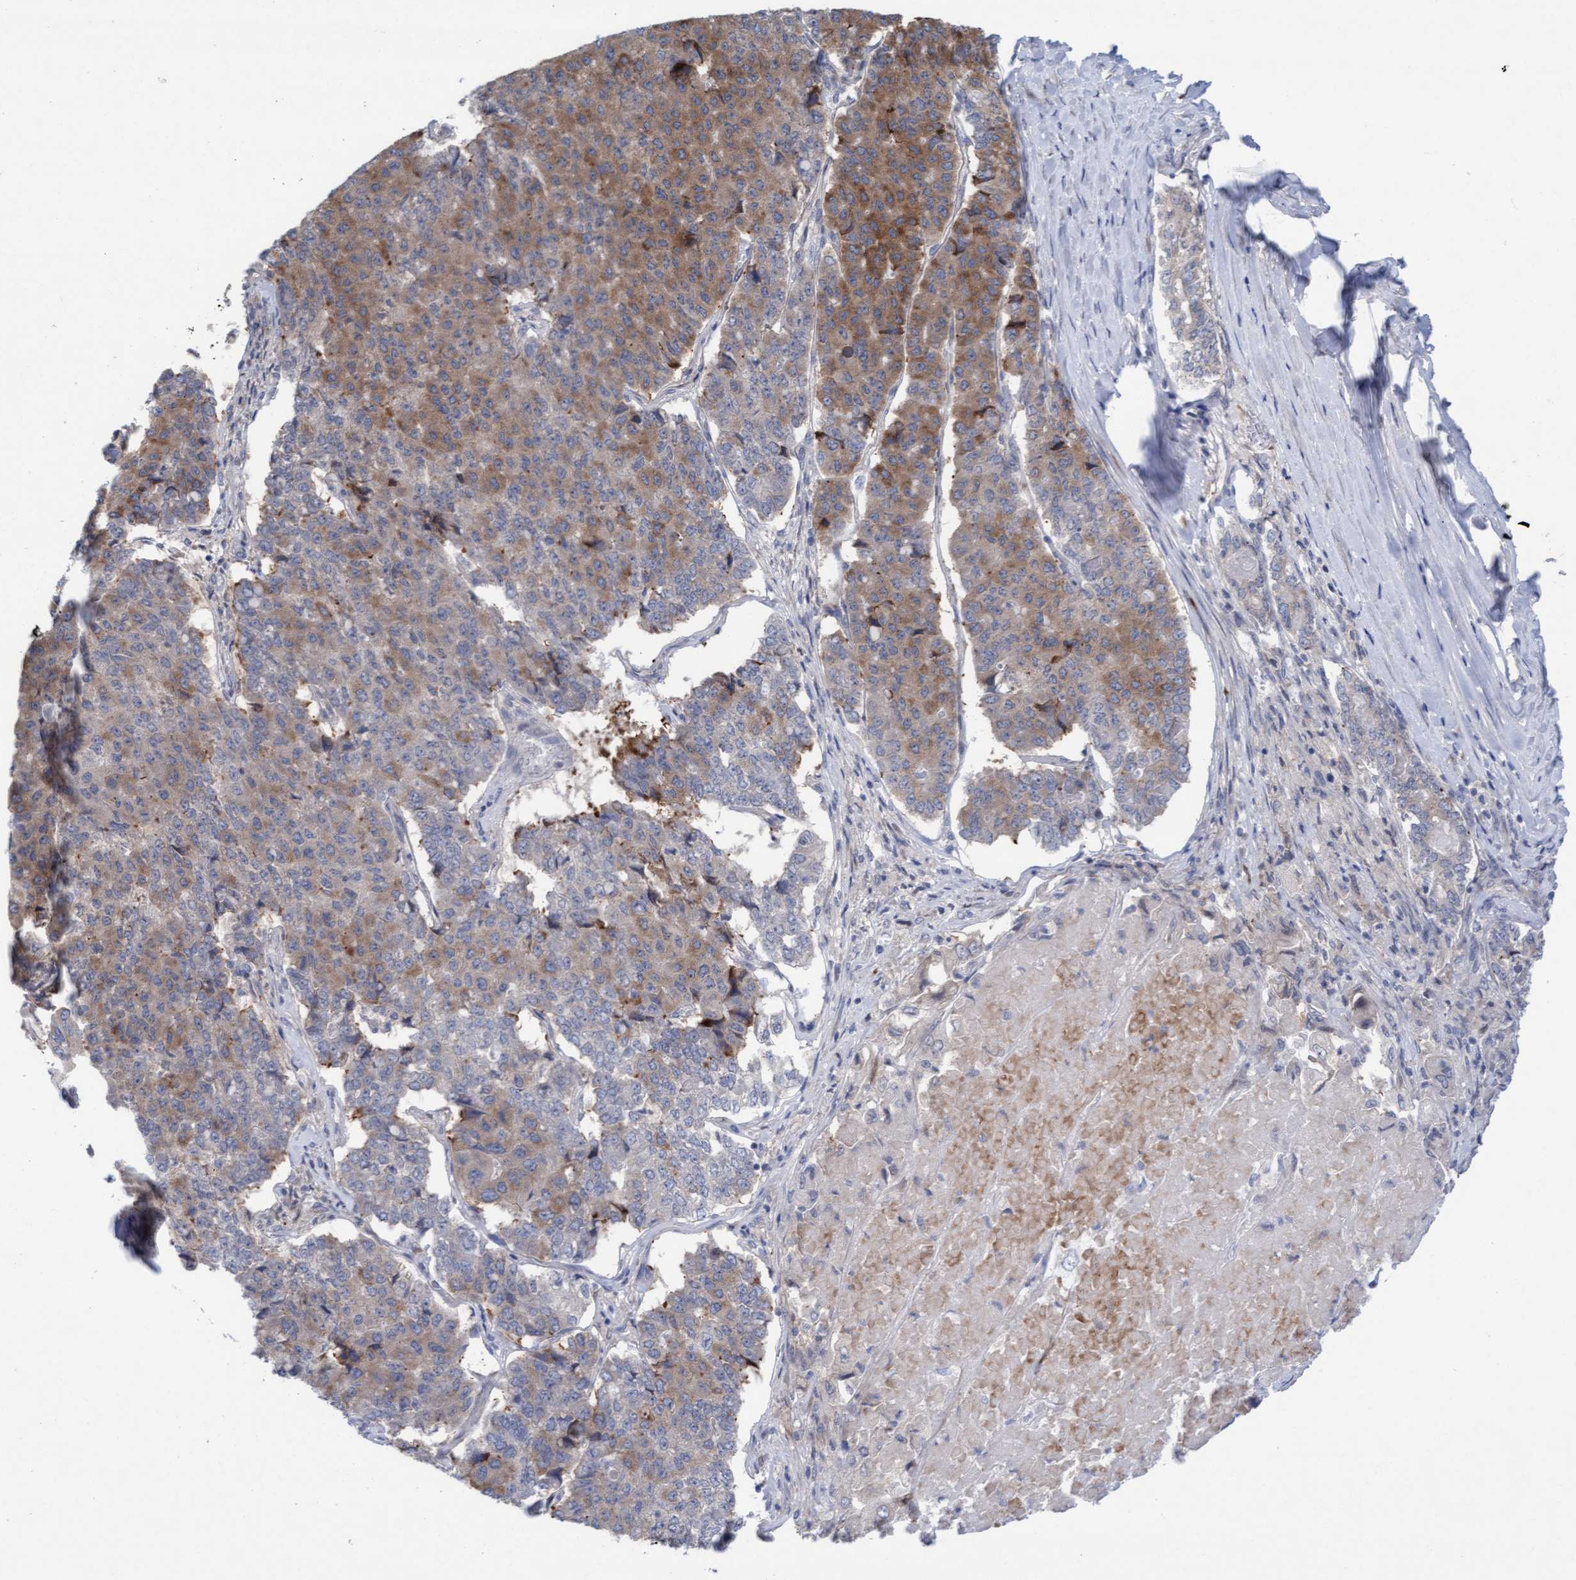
{"staining": {"intensity": "moderate", "quantity": ">75%", "location": "cytoplasmic/membranous"}, "tissue": "pancreatic cancer", "cell_type": "Tumor cells", "image_type": "cancer", "snomed": [{"axis": "morphology", "description": "Adenocarcinoma, NOS"}, {"axis": "topography", "description": "Pancreas"}], "caption": "An immunohistochemistry (IHC) micrograph of tumor tissue is shown. Protein staining in brown labels moderate cytoplasmic/membranous positivity in adenocarcinoma (pancreatic) within tumor cells.", "gene": "PLCD1", "patient": {"sex": "male", "age": 50}}